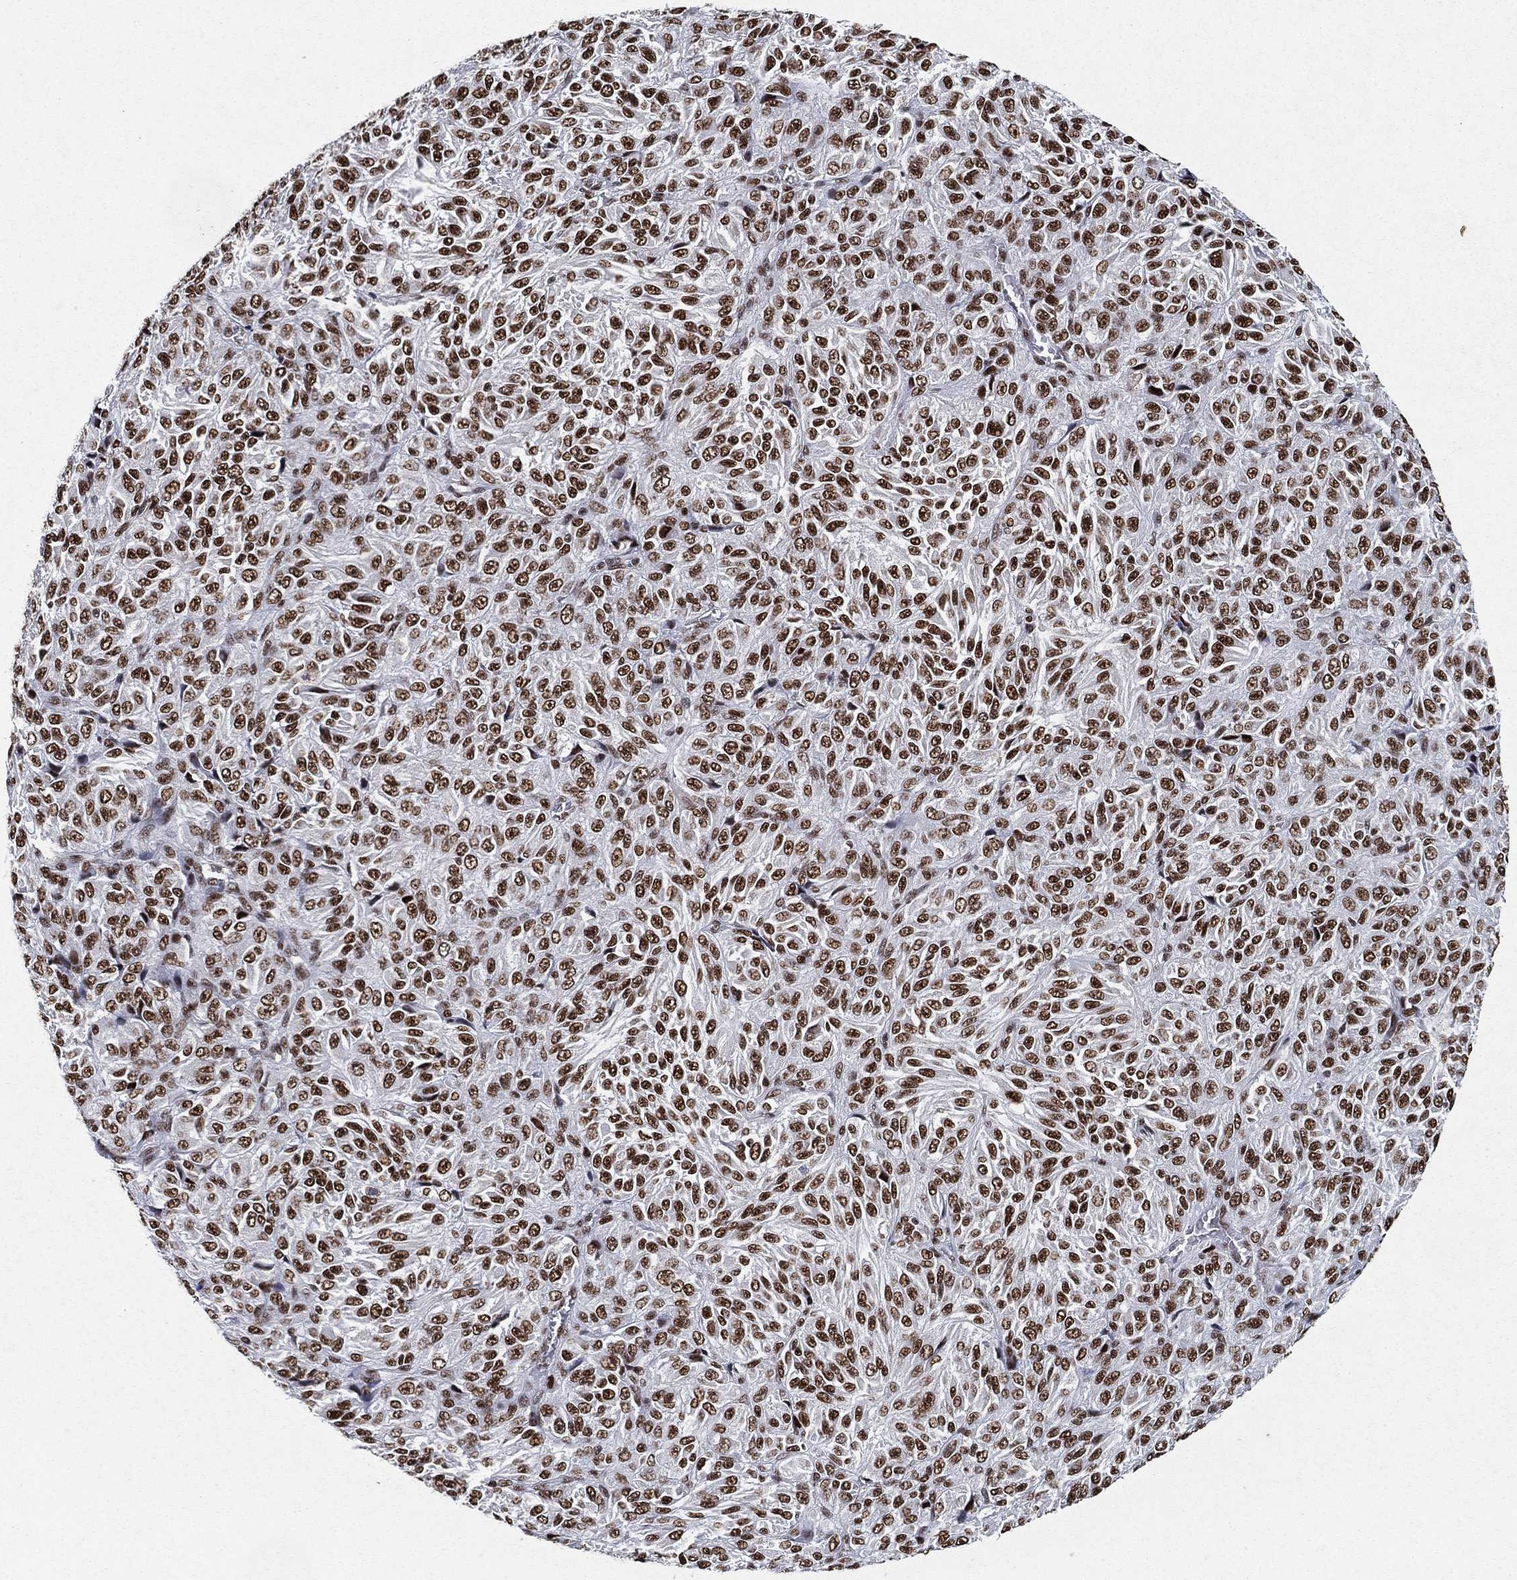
{"staining": {"intensity": "strong", "quantity": ">75%", "location": "nuclear"}, "tissue": "melanoma", "cell_type": "Tumor cells", "image_type": "cancer", "snomed": [{"axis": "morphology", "description": "Malignant melanoma, Metastatic site"}, {"axis": "topography", "description": "Brain"}], "caption": "Strong nuclear positivity for a protein is identified in about >75% of tumor cells of malignant melanoma (metastatic site) using IHC.", "gene": "DDX27", "patient": {"sex": "female", "age": 56}}